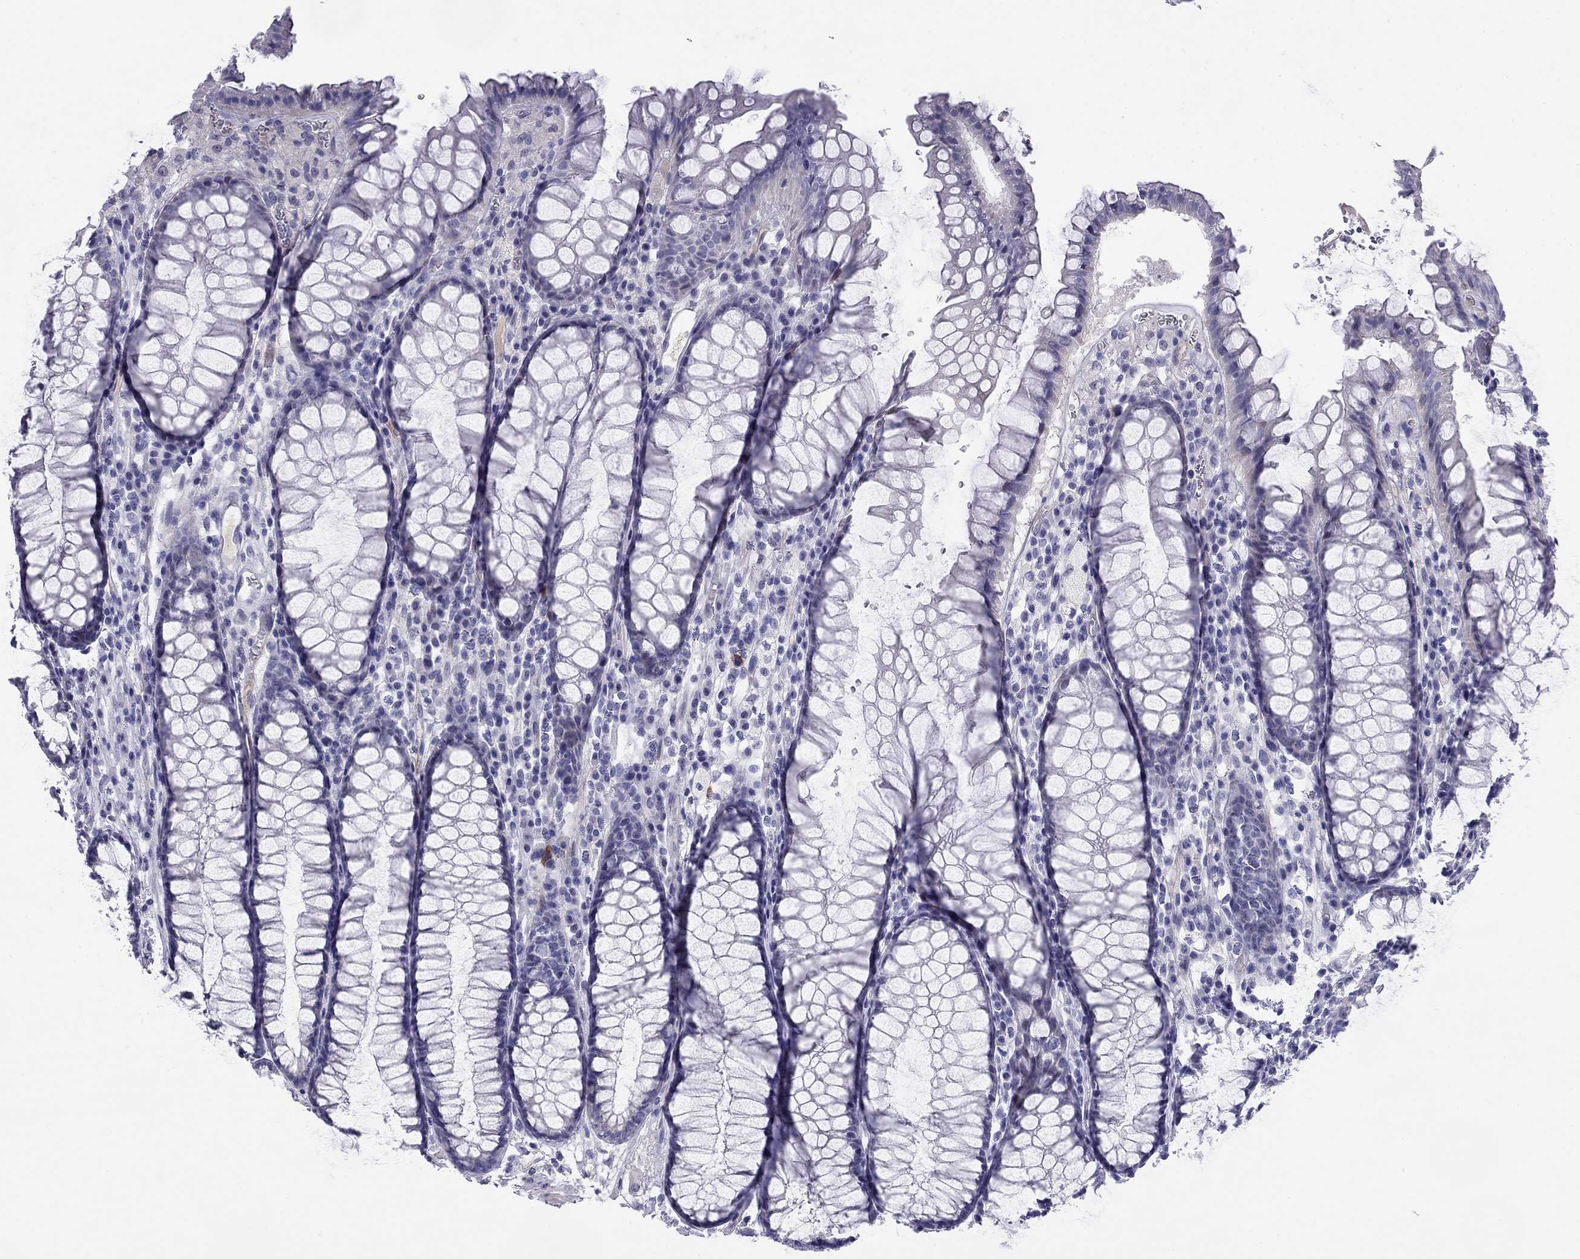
{"staining": {"intensity": "negative", "quantity": "none", "location": "none"}, "tissue": "rectum", "cell_type": "Glandular cells", "image_type": "normal", "snomed": [{"axis": "morphology", "description": "Normal tissue, NOS"}, {"axis": "topography", "description": "Rectum"}], "caption": "High magnification brightfield microscopy of normal rectum stained with DAB (brown) and counterstained with hematoxylin (blue): glandular cells show no significant staining. The staining is performed using DAB brown chromogen with nuclei counter-stained in using hematoxylin.", "gene": "CMYA5", "patient": {"sex": "female", "age": 68}}